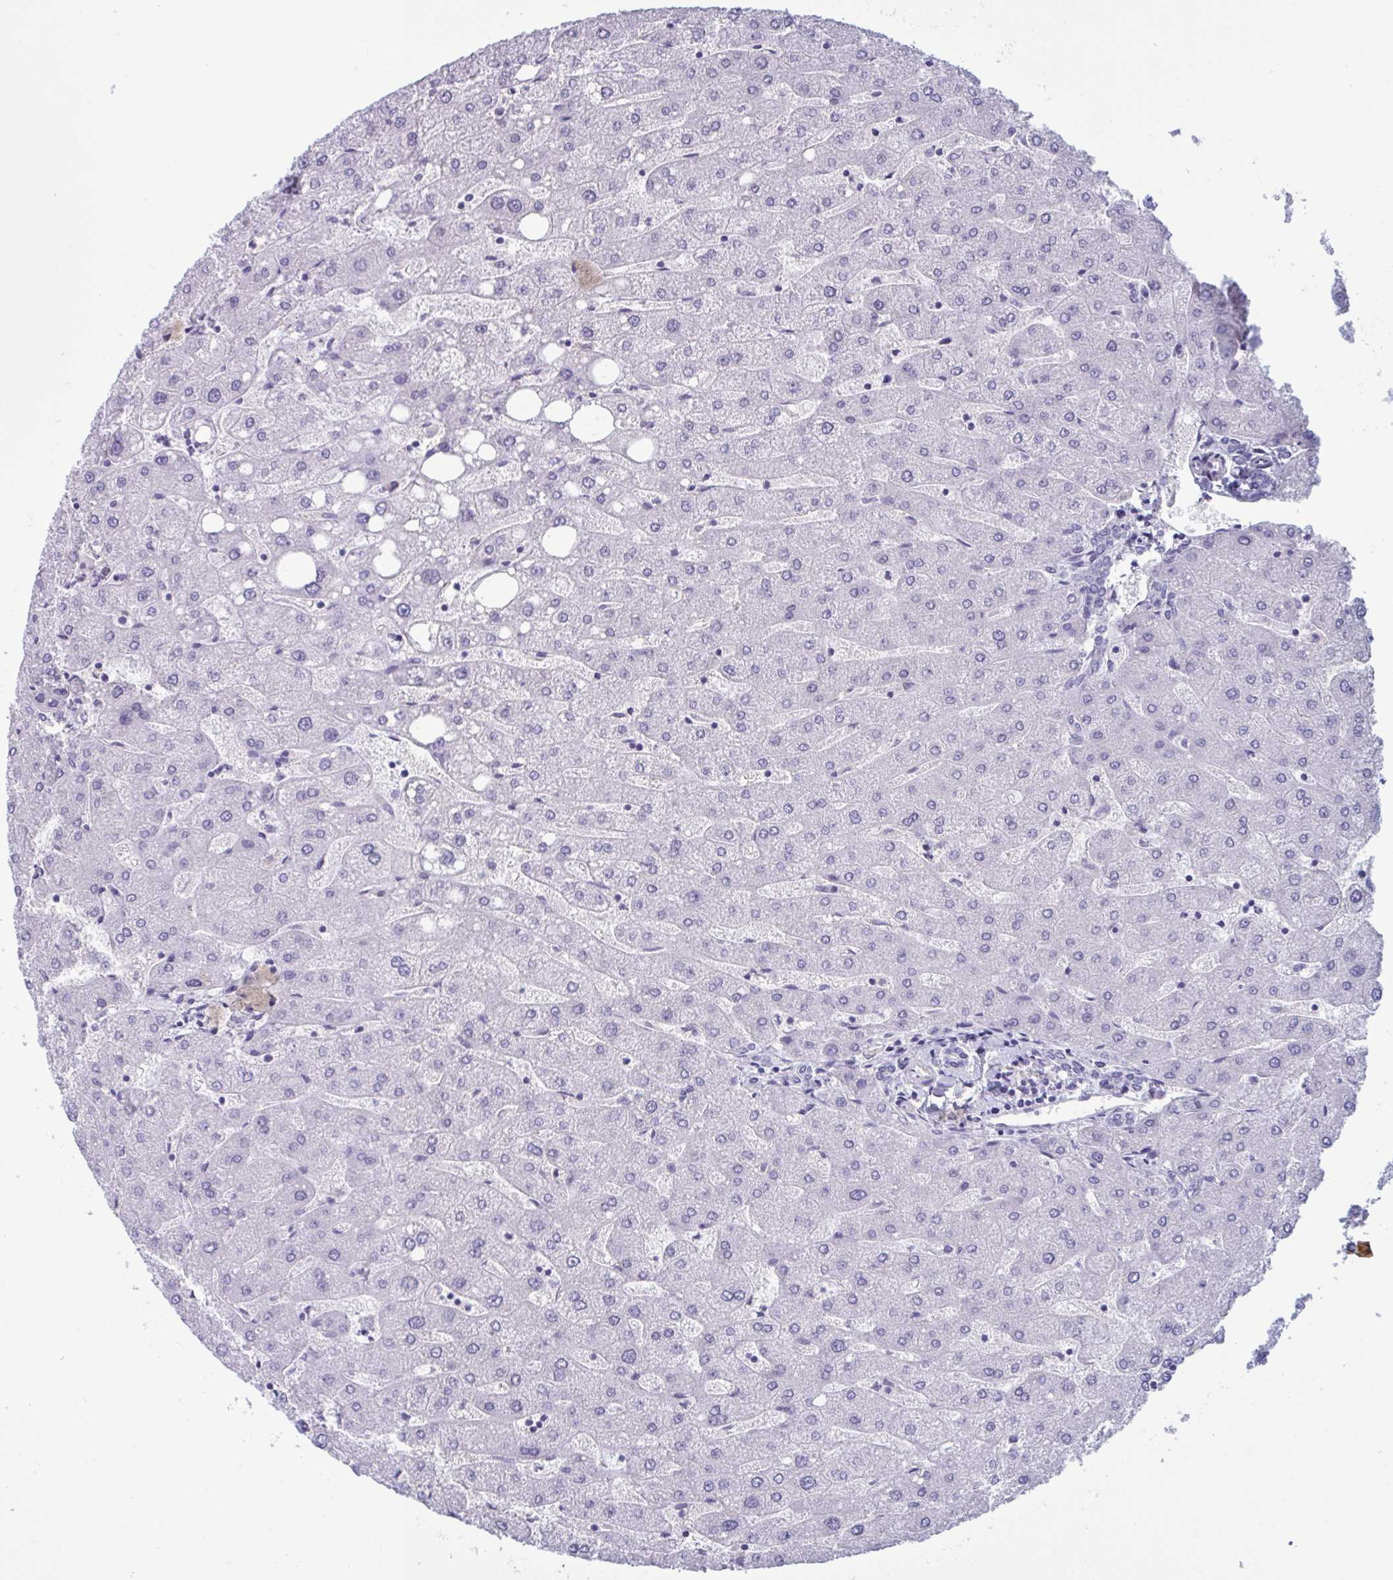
{"staining": {"intensity": "negative", "quantity": "none", "location": "none"}, "tissue": "liver", "cell_type": "Cholangiocytes", "image_type": "normal", "snomed": [{"axis": "morphology", "description": "Normal tissue, NOS"}, {"axis": "topography", "description": "Liver"}], "caption": "This is an IHC image of benign liver. There is no expression in cholangiocytes.", "gene": "OR1L3", "patient": {"sex": "male", "age": 67}}